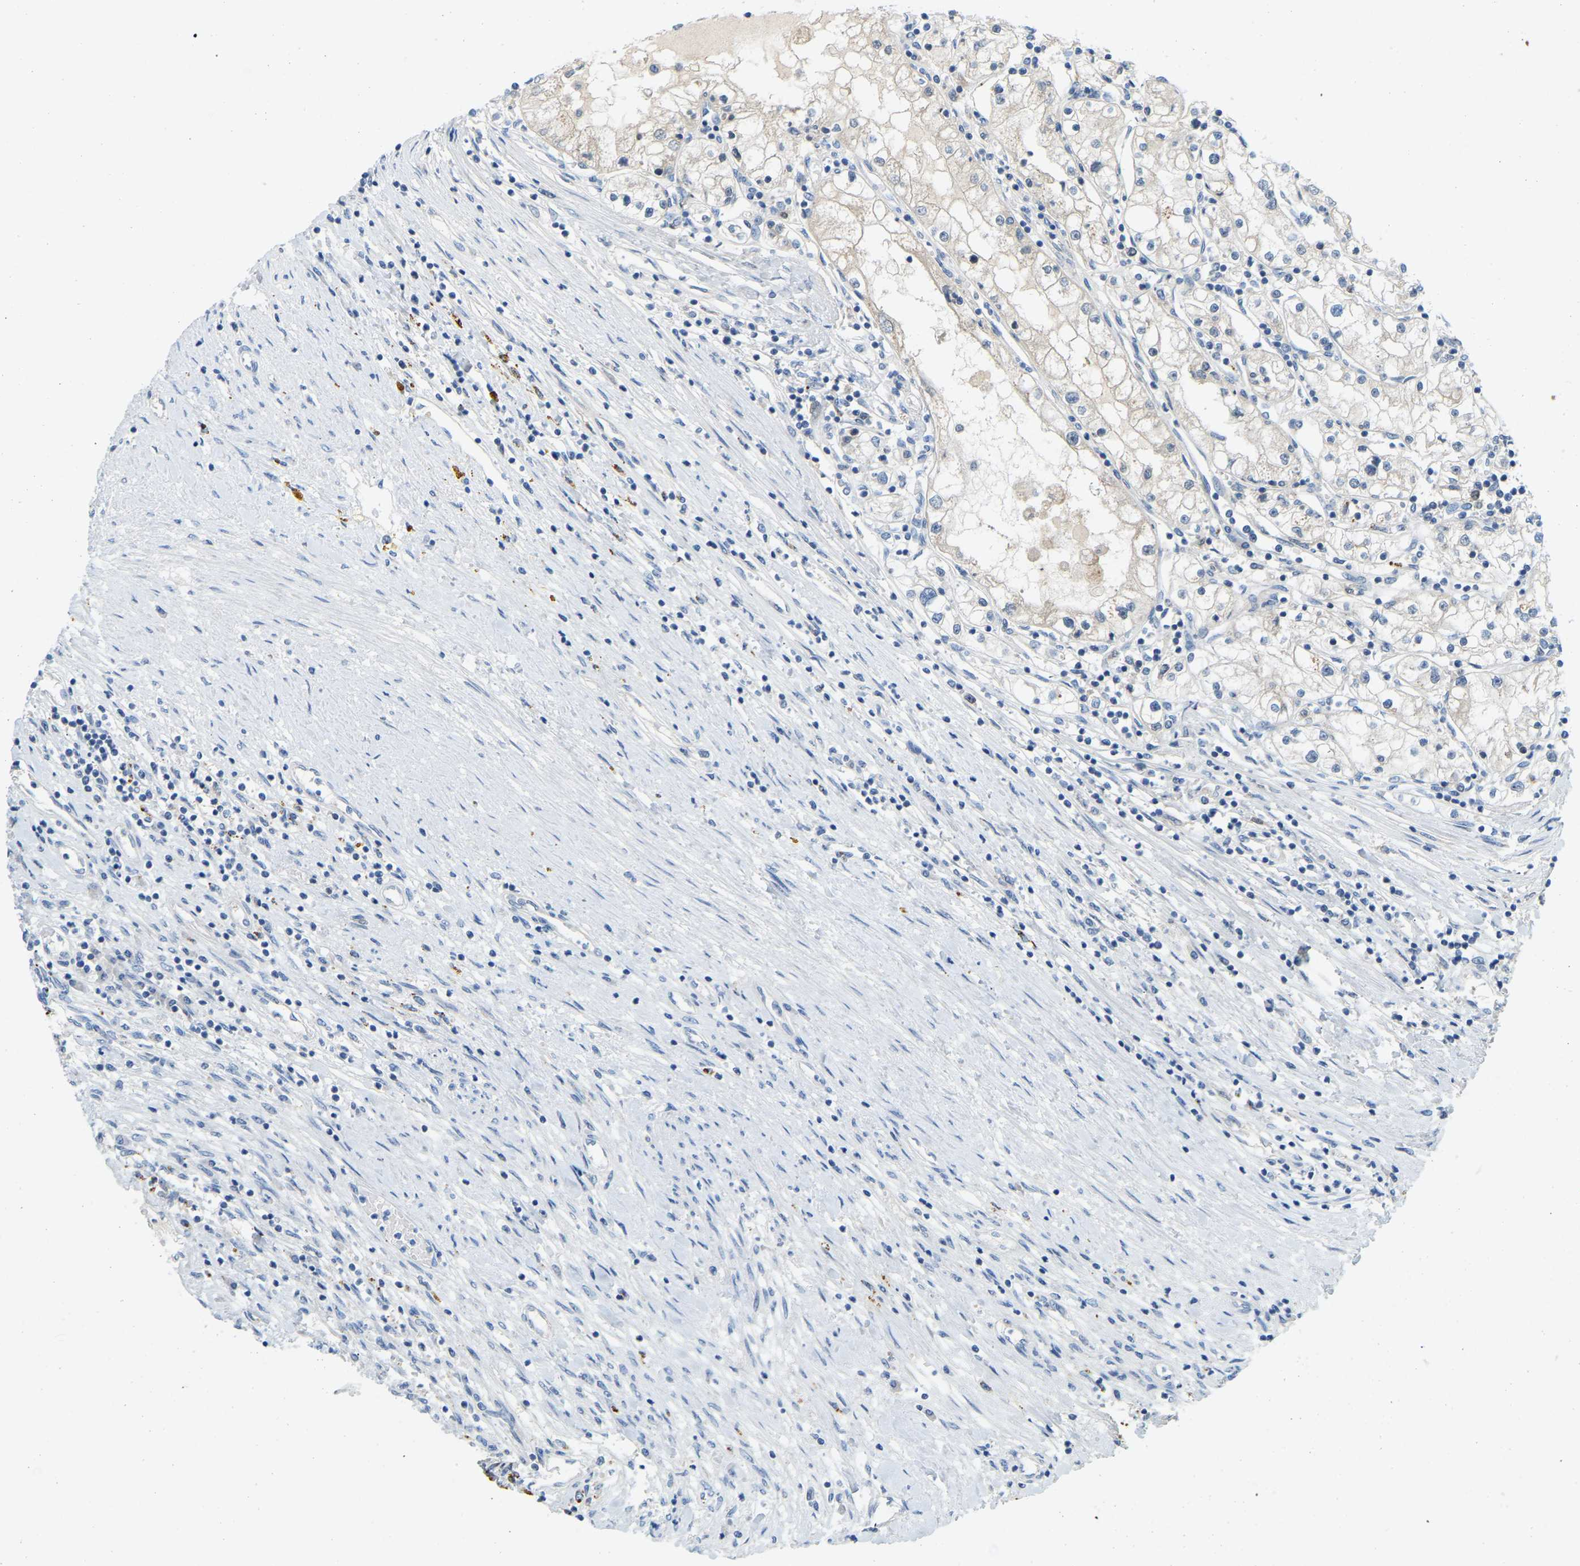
{"staining": {"intensity": "negative", "quantity": "none", "location": "none"}, "tissue": "renal cancer", "cell_type": "Tumor cells", "image_type": "cancer", "snomed": [{"axis": "morphology", "description": "Adenocarcinoma, NOS"}, {"axis": "topography", "description": "Kidney"}], "caption": "The immunohistochemistry (IHC) photomicrograph has no significant positivity in tumor cells of renal cancer tissue.", "gene": "NME8", "patient": {"sex": "male", "age": 68}}